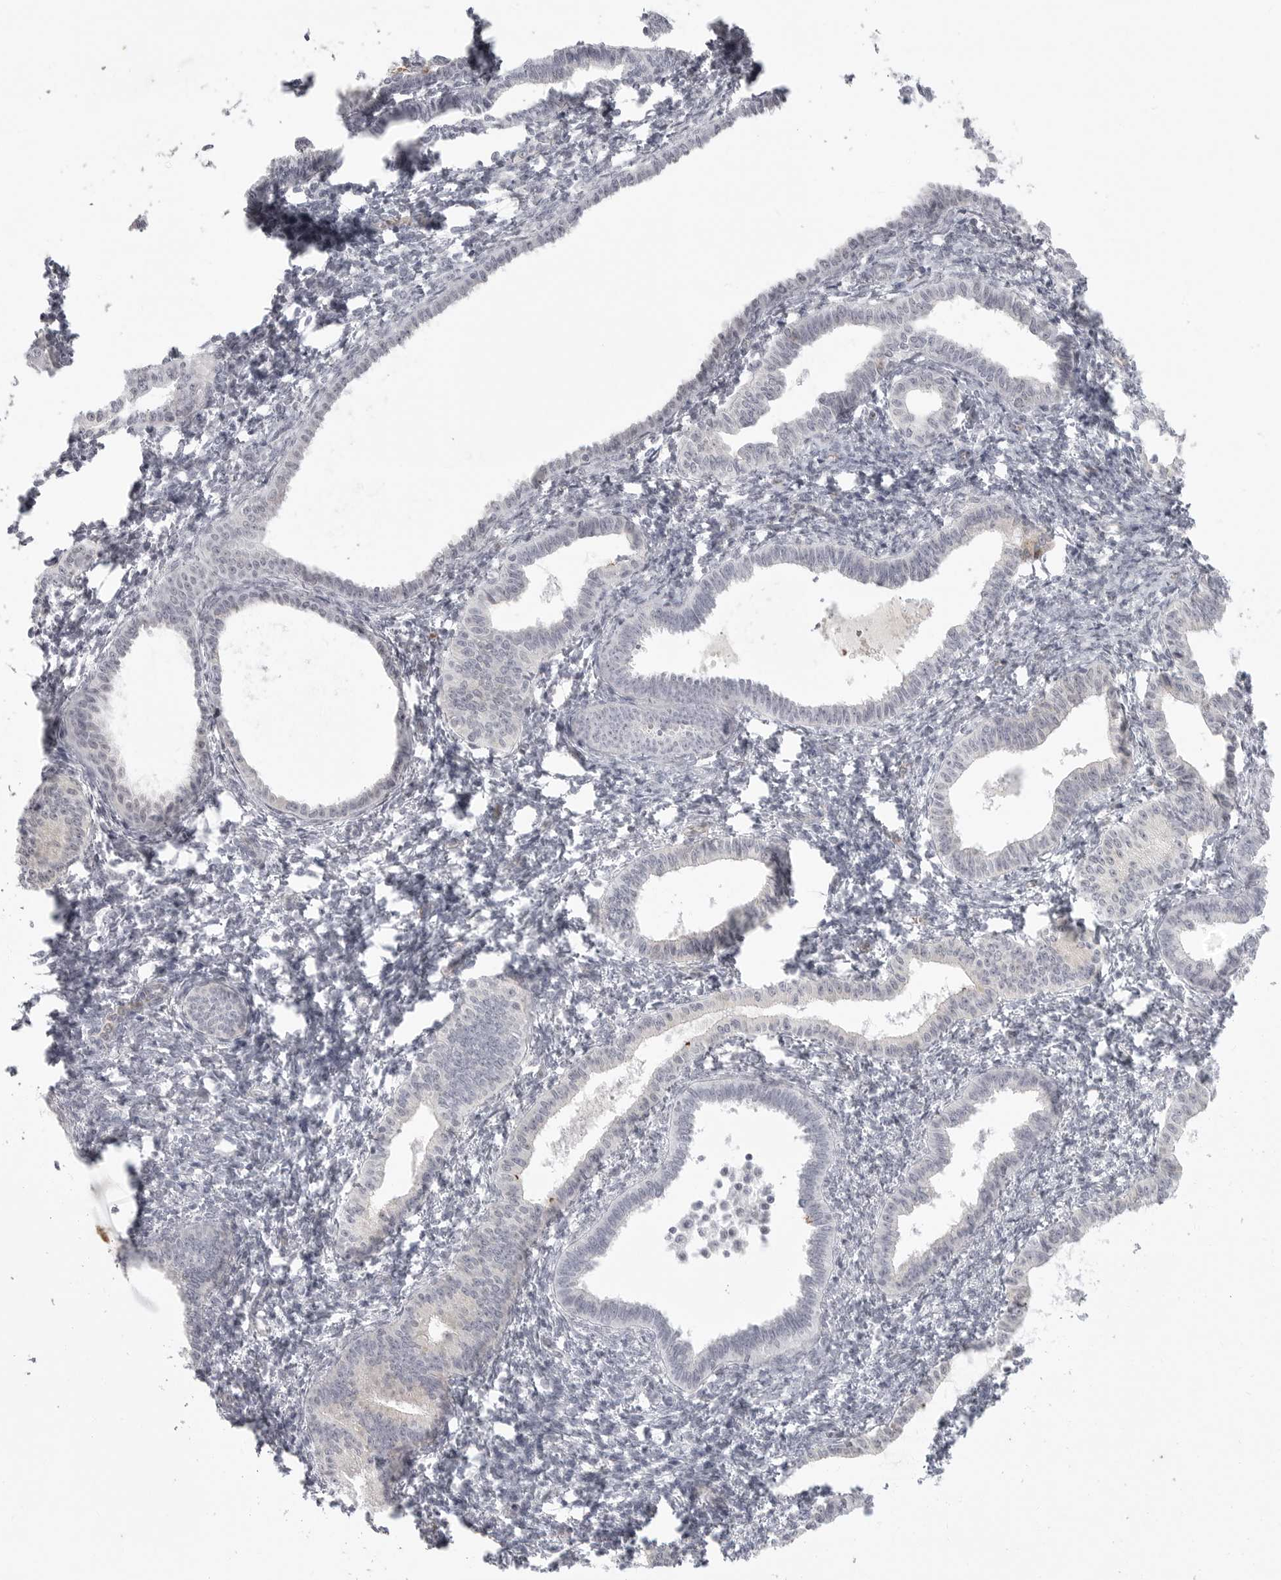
{"staining": {"intensity": "negative", "quantity": "none", "location": "none"}, "tissue": "endometrium", "cell_type": "Cells in endometrial stroma", "image_type": "normal", "snomed": [{"axis": "morphology", "description": "Normal tissue, NOS"}, {"axis": "topography", "description": "Endometrium"}], "caption": "Protein analysis of benign endometrium reveals no significant positivity in cells in endometrial stroma. (Stains: DAB (3,3'-diaminobenzidine) immunohistochemistry (IHC) with hematoxylin counter stain, Microscopy: brightfield microscopy at high magnification).", "gene": "TCTN3", "patient": {"sex": "female", "age": 77}}